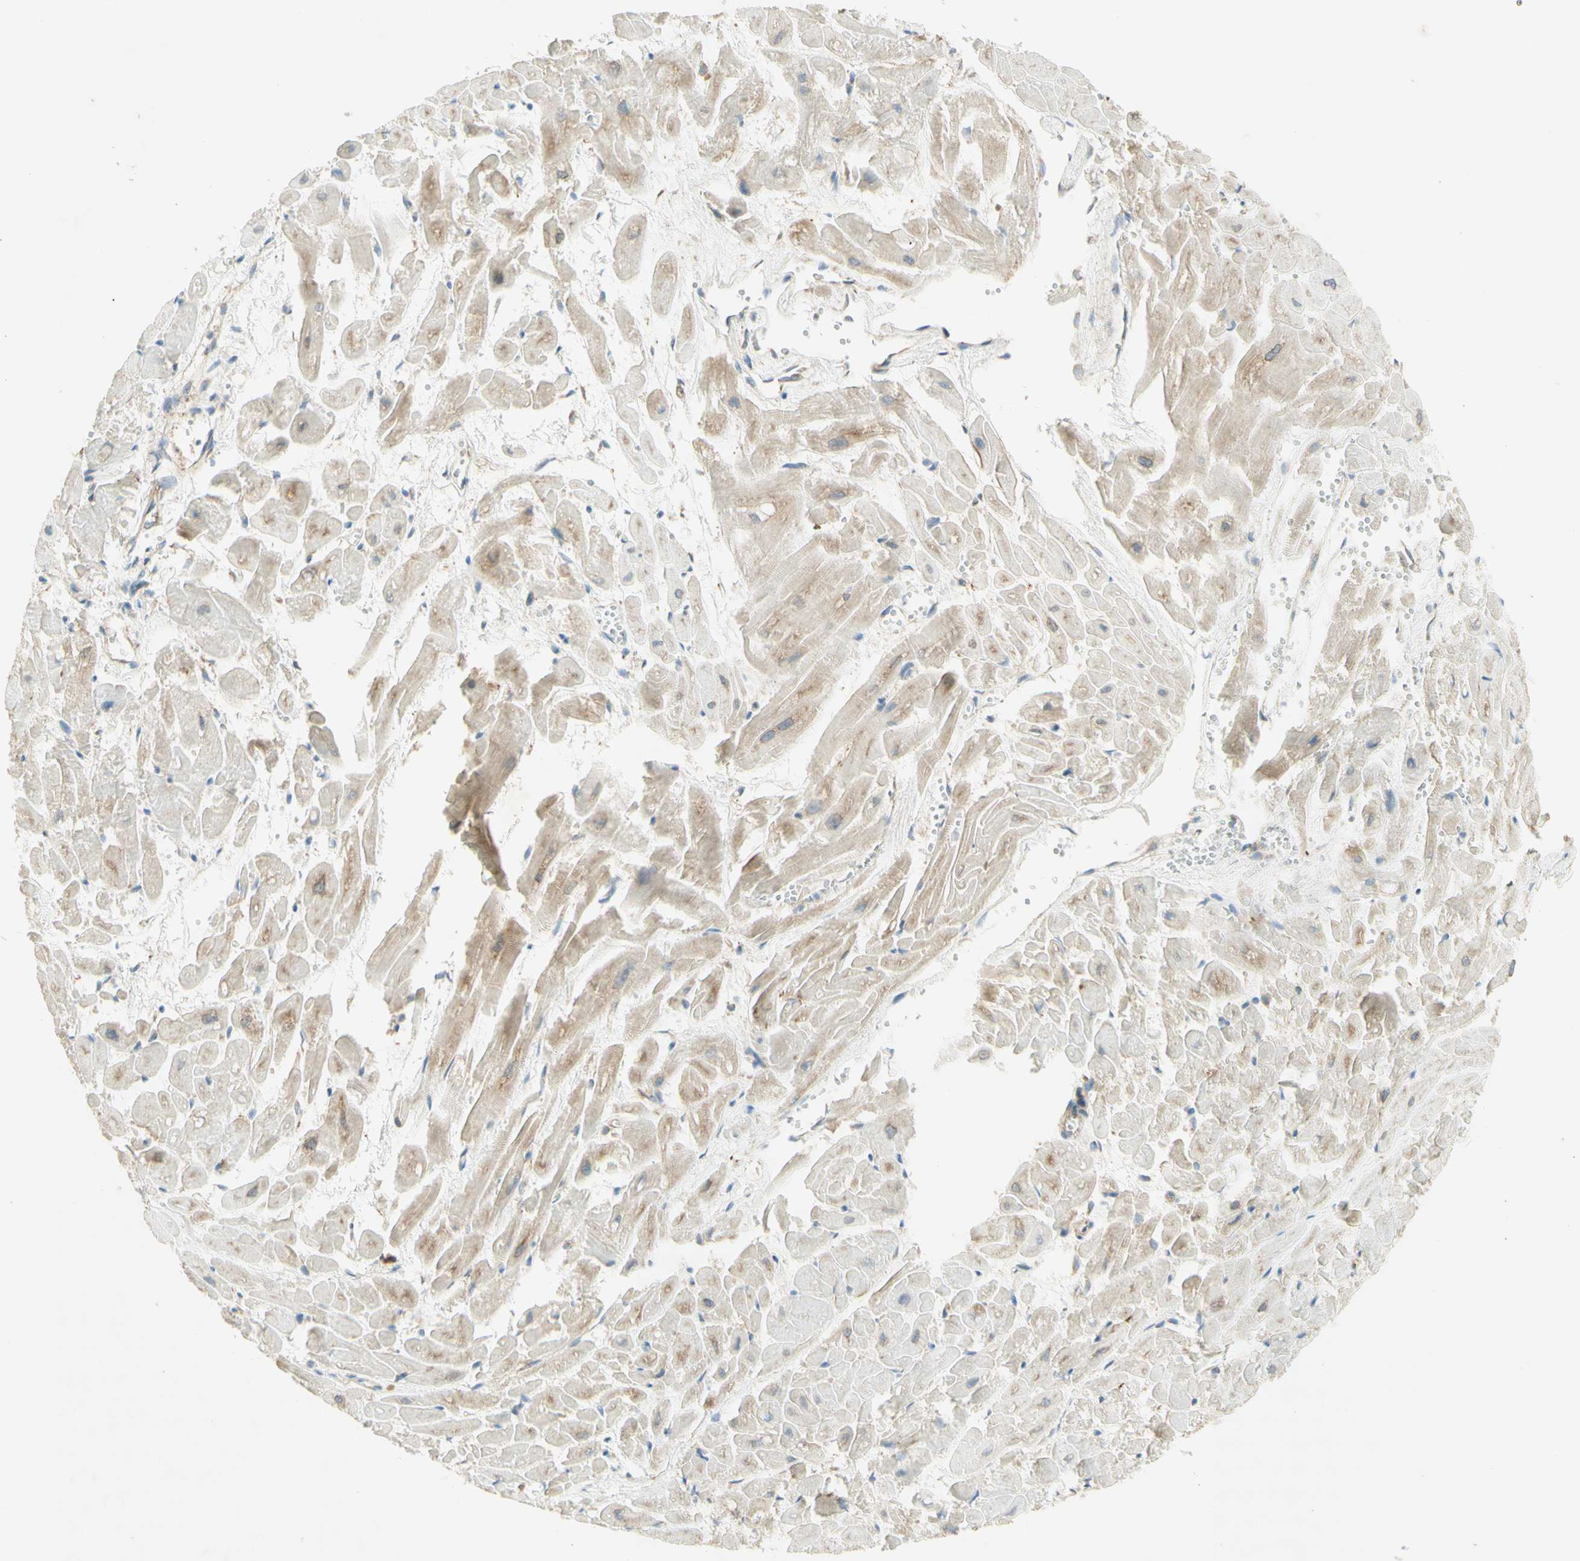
{"staining": {"intensity": "weak", "quantity": "<25%", "location": "cytoplasmic/membranous"}, "tissue": "heart muscle", "cell_type": "Cardiomyocytes", "image_type": "normal", "snomed": [{"axis": "morphology", "description": "Normal tissue, NOS"}, {"axis": "topography", "description": "Heart"}], "caption": "The IHC histopathology image has no significant staining in cardiomyocytes of heart muscle.", "gene": "DYNC1H1", "patient": {"sex": "female", "age": 19}}